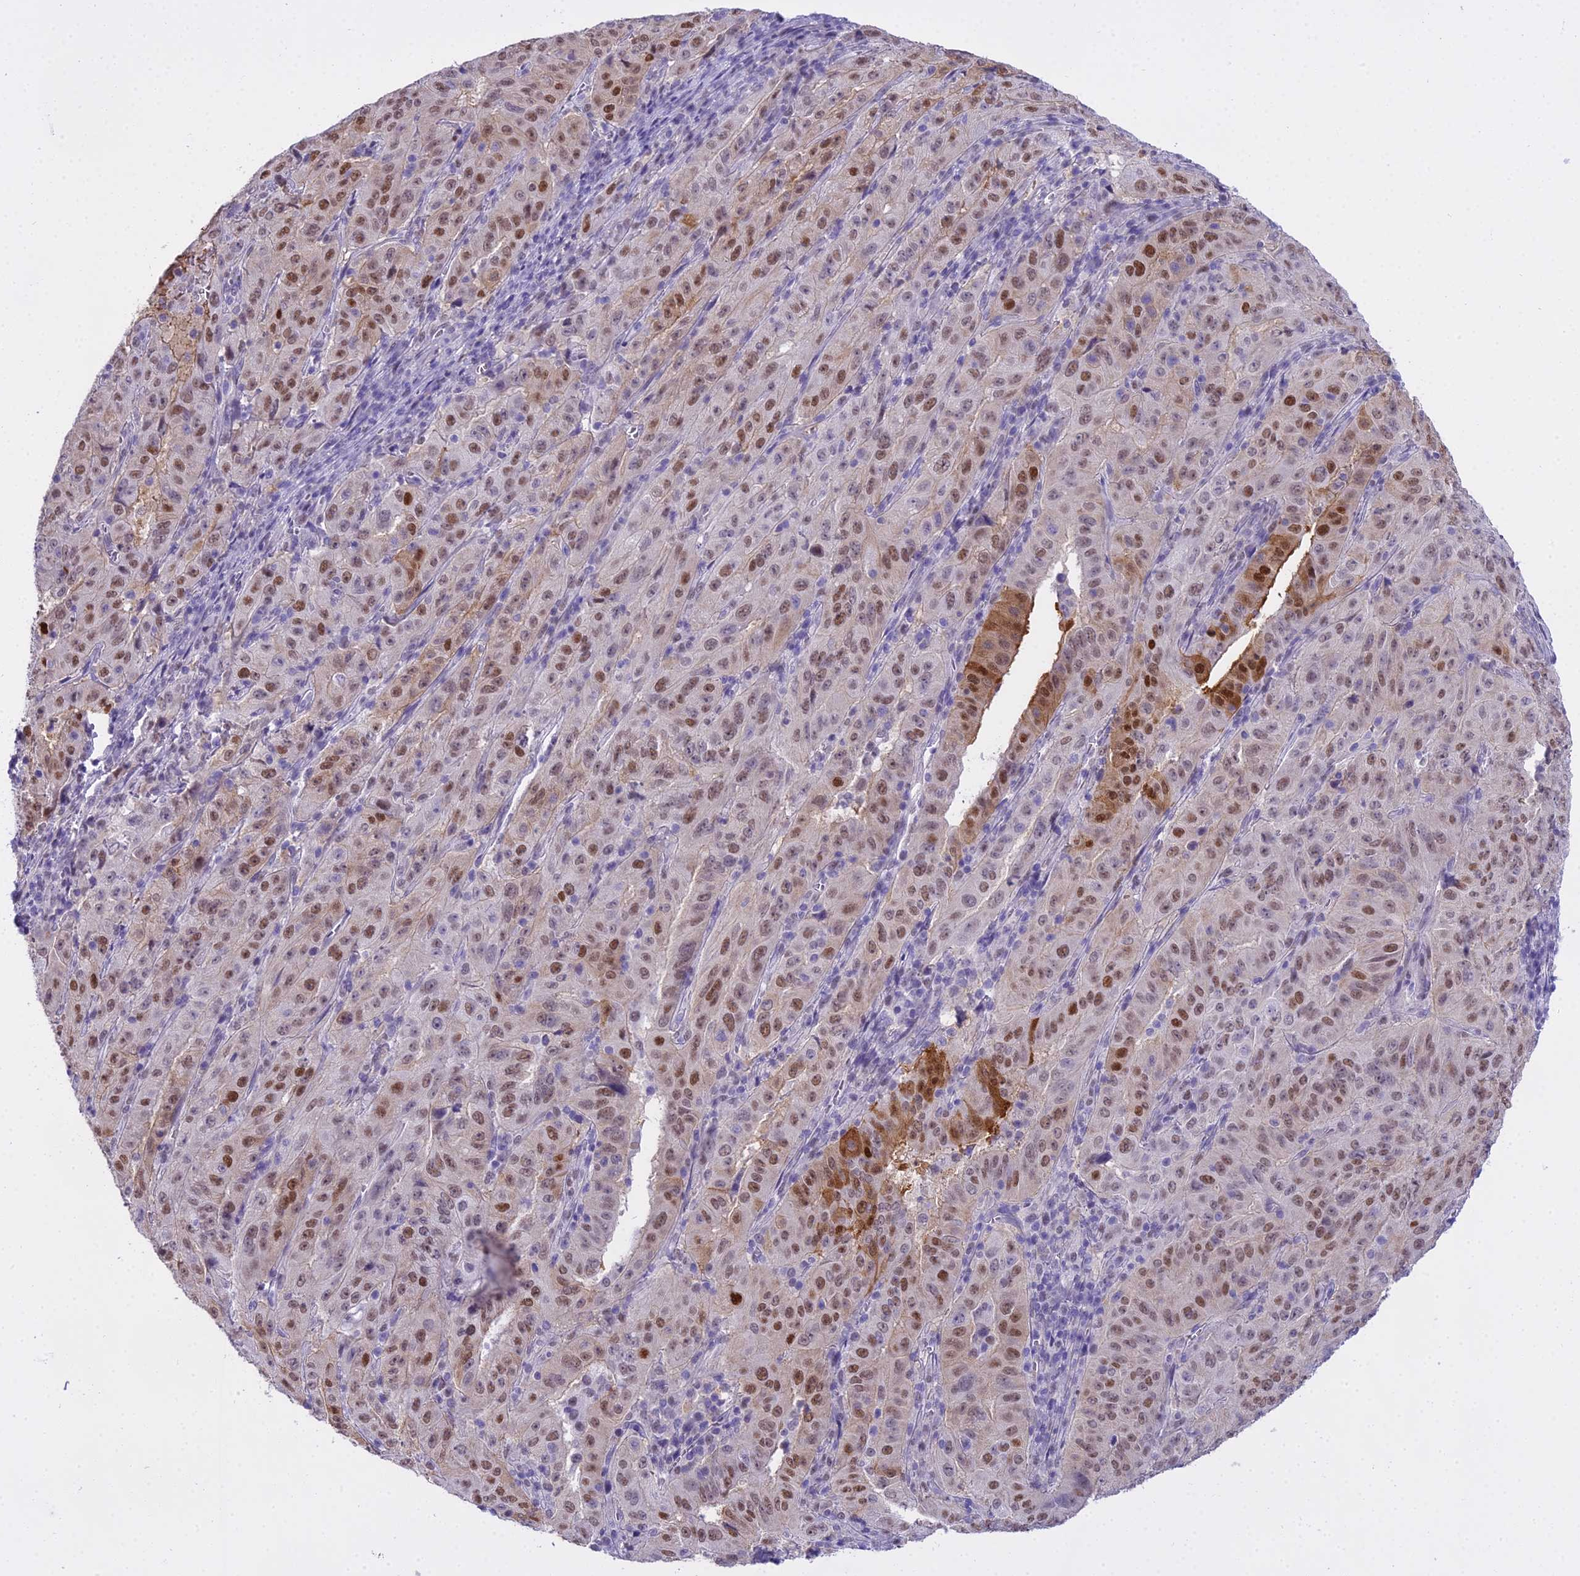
{"staining": {"intensity": "moderate", "quantity": ">75%", "location": "cytoplasmic/membranous,nuclear"}, "tissue": "pancreatic cancer", "cell_type": "Tumor cells", "image_type": "cancer", "snomed": [{"axis": "morphology", "description": "Adenocarcinoma, NOS"}, {"axis": "topography", "description": "Pancreas"}], "caption": "Protein expression by IHC reveals moderate cytoplasmic/membranous and nuclear positivity in approximately >75% of tumor cells in pancreatic cancer.", "gene": "MAT2A", "patient": {"sex": "male", "age": 63}}